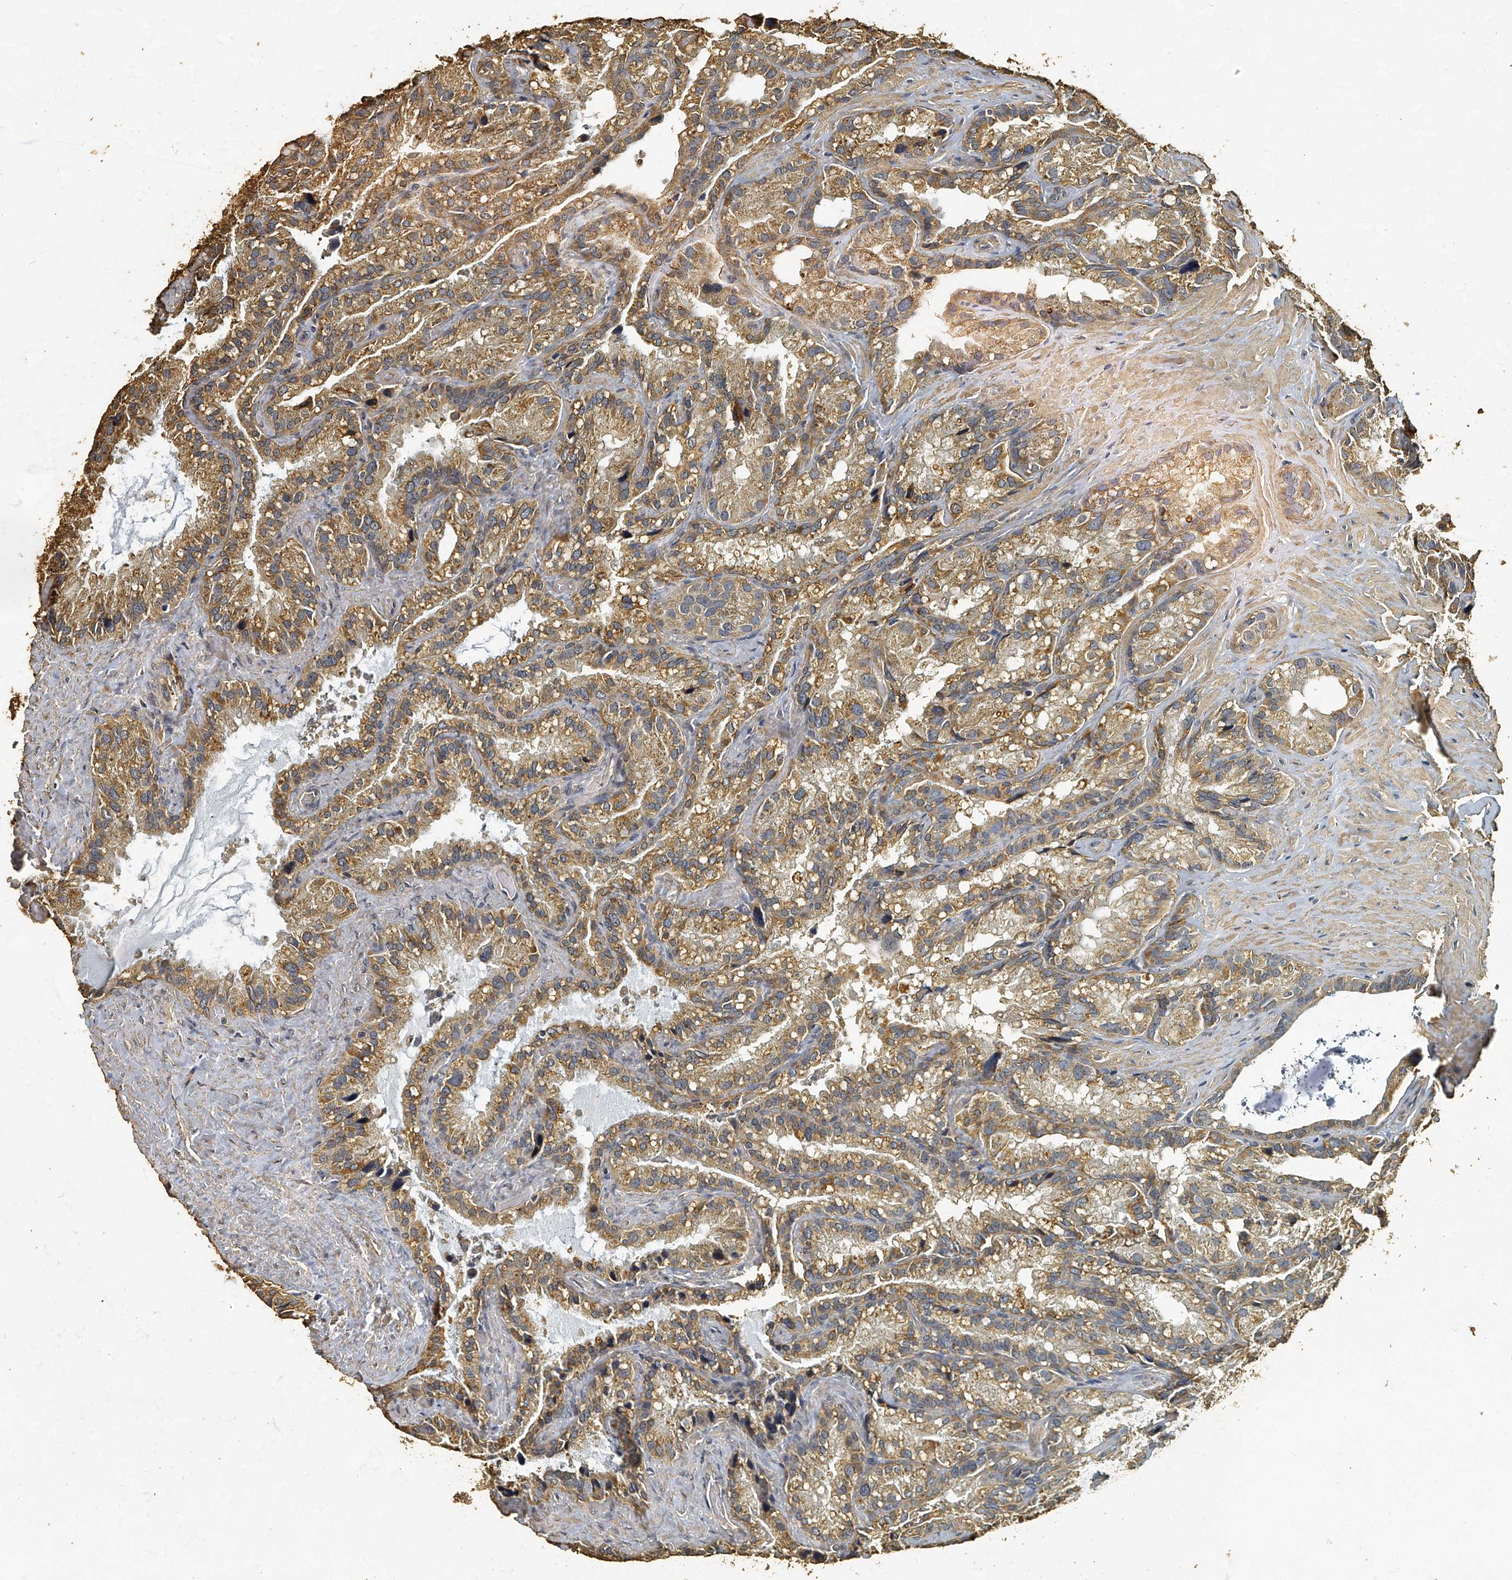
{"staining": {"intensity": "moderate", "quantity": ">75%", "location": "cytoplasmic/membranous"}, "tissue": "seminal vesicle", "cell_type": "Glandular cells", "image_type": "normal", "snomed": [{"axis": "morphology", "description": "Normal tissue, NOS"}, {"axis": "topography", "description": "Prostate"}, {"axis": "topography", "description": "Seminal veicle"}], "caption": "Normal seminal vesicle demonstrates moderate cytoplasmic/membranous expression in about >75% of glandular cells, visualized by immunohistochemistry. Immunohistochemistry (ihc) stains the protein of interest in brown and the nuclei are stained blue.", "gene": "MRPL28", "patient": {"sex": "male", "age": 68}}